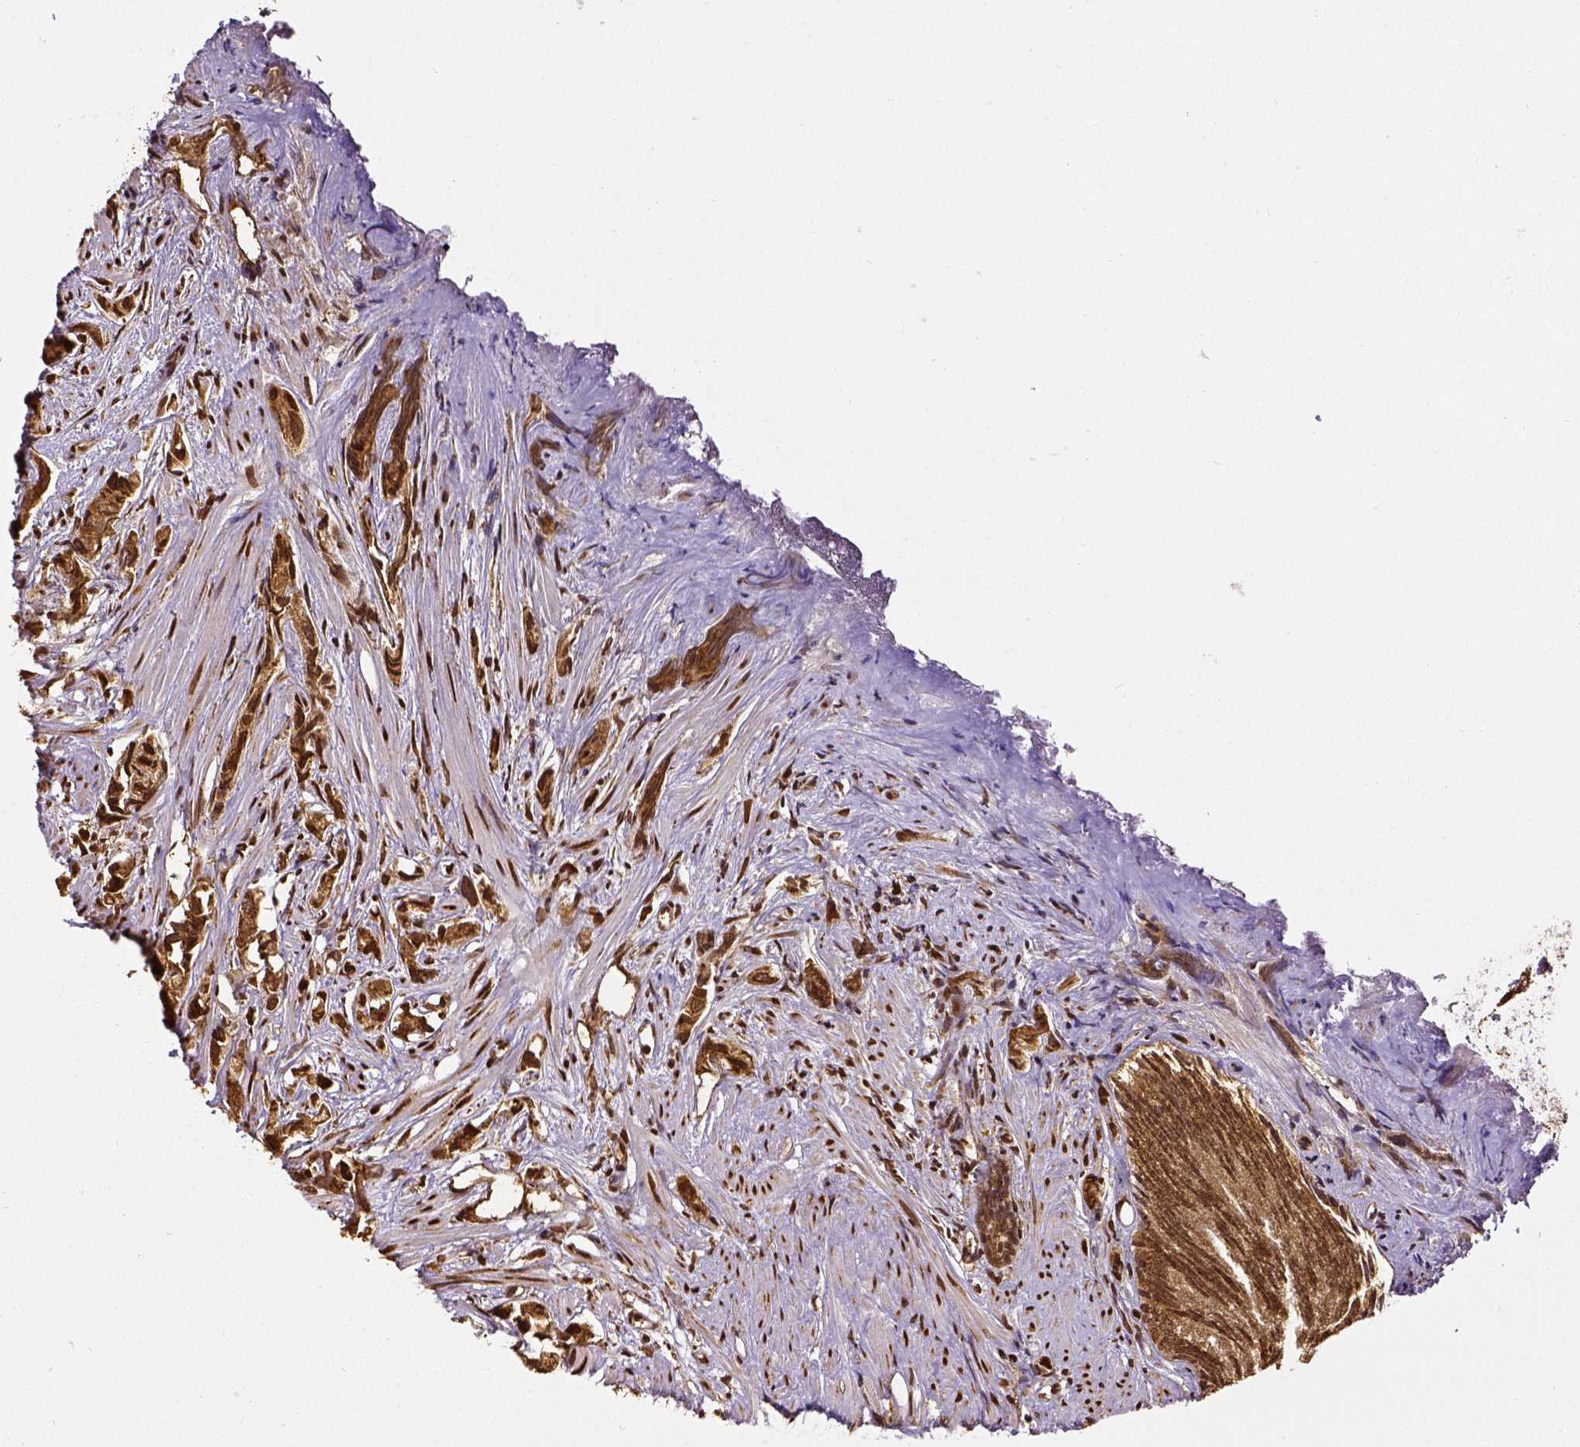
{"staining": {"intensity": "strong", "quantity": ">75%", "location": "cytoplasmic/membranous,nuclear"}, "tissue": "prostate cancer", "cell_type": "Tumor cells", "image_type": "cancer", "snomed": [{"axis": "morphology", "description": "Adenocarcinoma, High grade"}, {"axis": "topography", "description": "Prostate"}], "caption": "Human prostate high-grade adenocarcinoma stained with a protein marker shows strong staining in tumor cells.", "gene": "MTDH", "patient": {"sex": "male", "age": 58}}